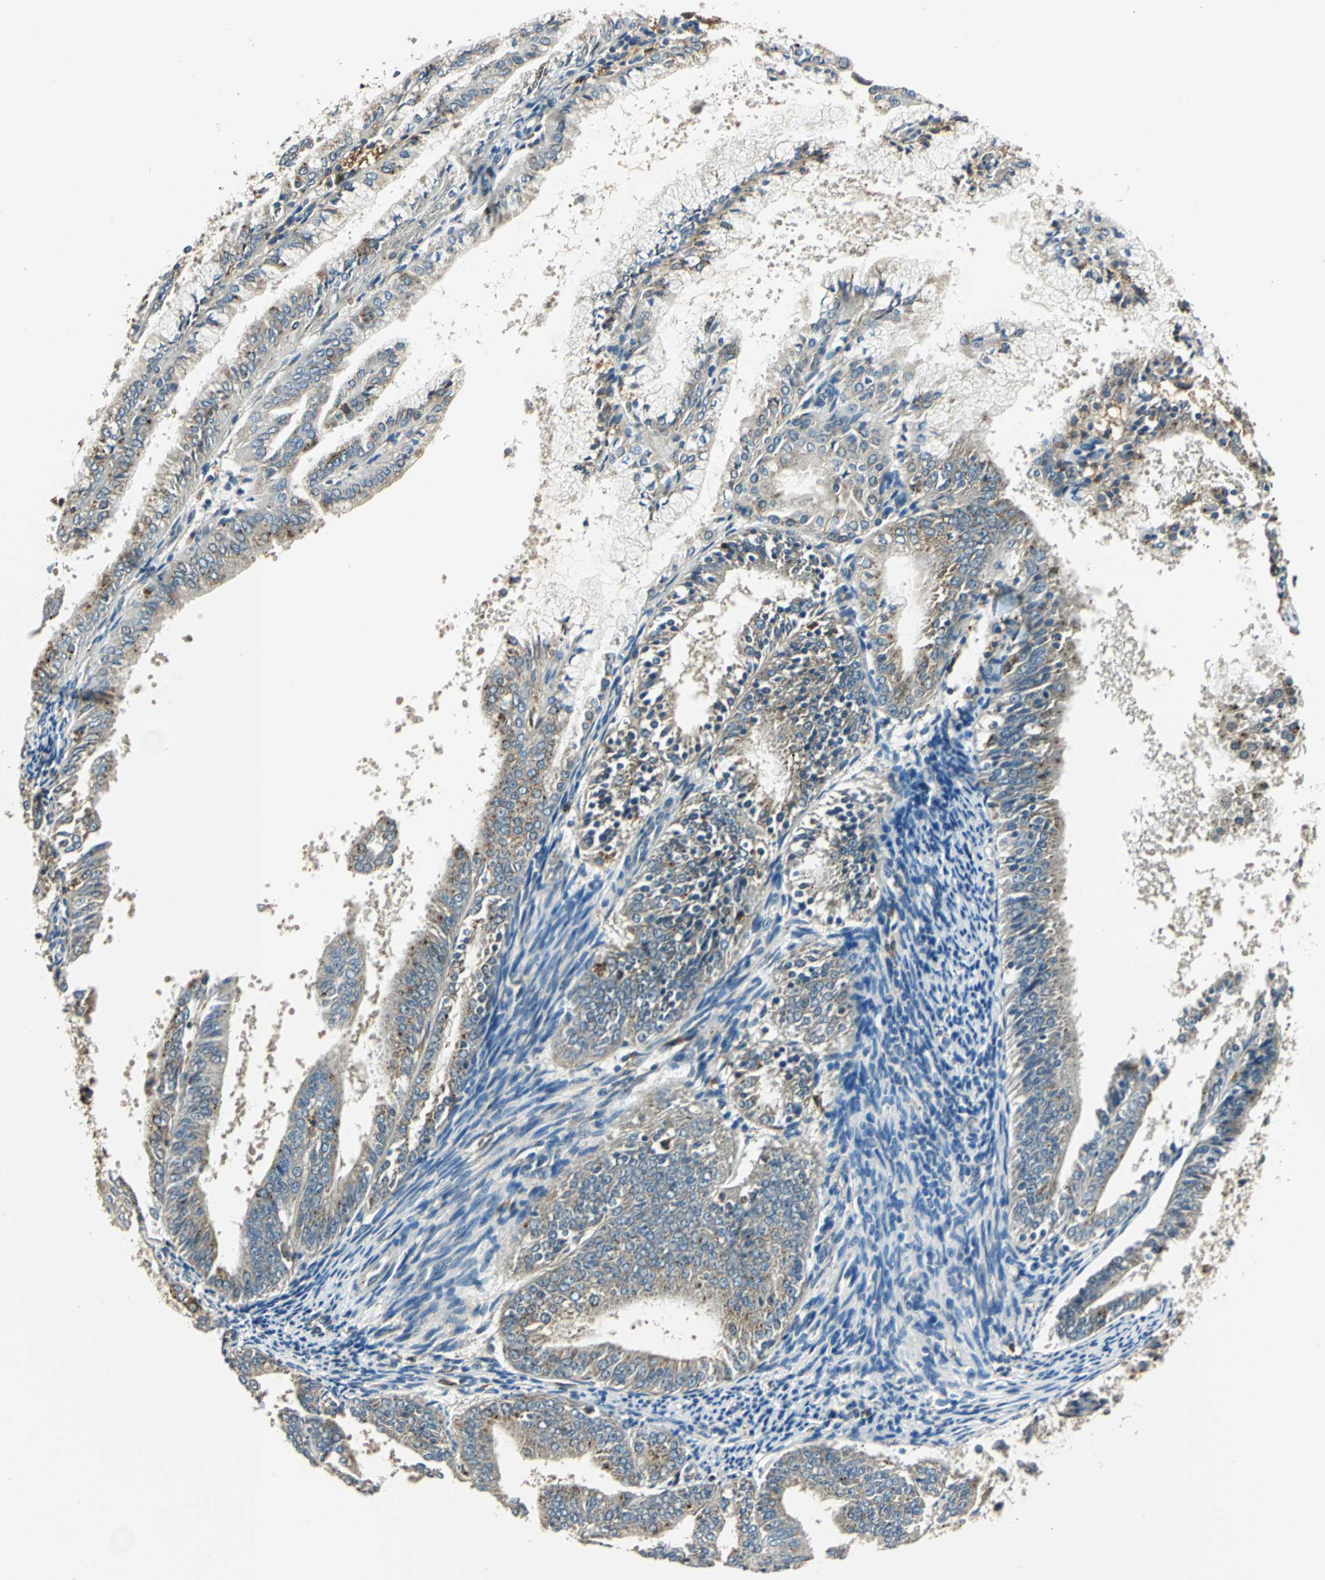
{"staining": {"intensity": "weak", "quantity": "25%-75%", "location": "cytoplasmic/membranous"}, "tissue": "endometrial cancer", "cell_type": "Tumor cells", "image_type": "cancer", "snomed": [{"axis": "morphology", "description": "Adenocarcinoma, NOS"}, {"axis": "topography", "description": "Endometrium"}], "caption": "High-magnification brightfield microscopy of endometrial cancer stained with DAB (3,3'-diaminobenzidine) (brown) and counterstained with hematoxylin (blue). tumor cells exhibit weak cytoplasmic/membranous staining is appreciated in approximately25%-75% of cells. Using DAB (brown) and hematoxylin (blue) stains, captured at high magnification using brightfield microscopy.", "gene": "NIT1", "patient": {"sex": "female", "age": 63}}